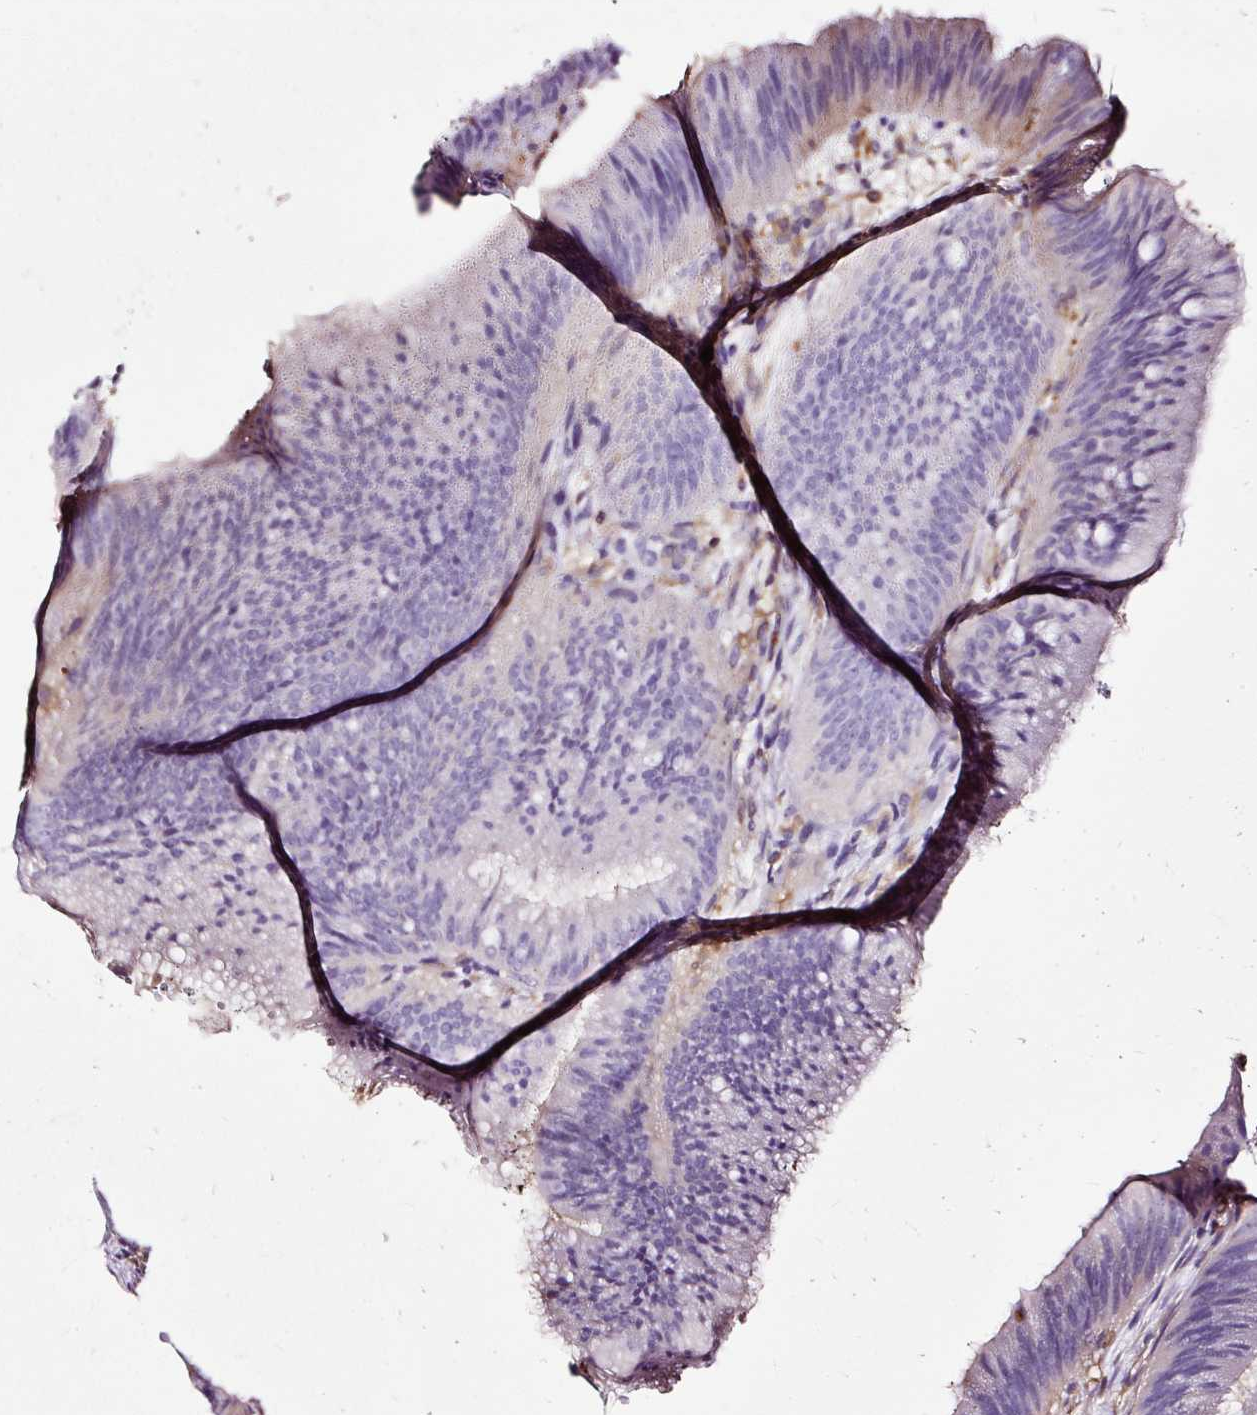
{"staining": {"intensity": "negative", "quantity": "none", "location": "none"}, "tissue": "colorectal cancer", "cell_type": "Tumor cells", "image_type": "cancer", "snomed": [{"axis": "morphology", "description": "Adenocarcinoma, NOS"}, {"axis": "topography", "description": "Colon"}], "caption": "Immunohistochemical staining of human adenocarcinoma (colorectal) displays no significant positivity in tumor cells.", "gene": "TWF2", "patient": {"sex": "female", "age": 43}}